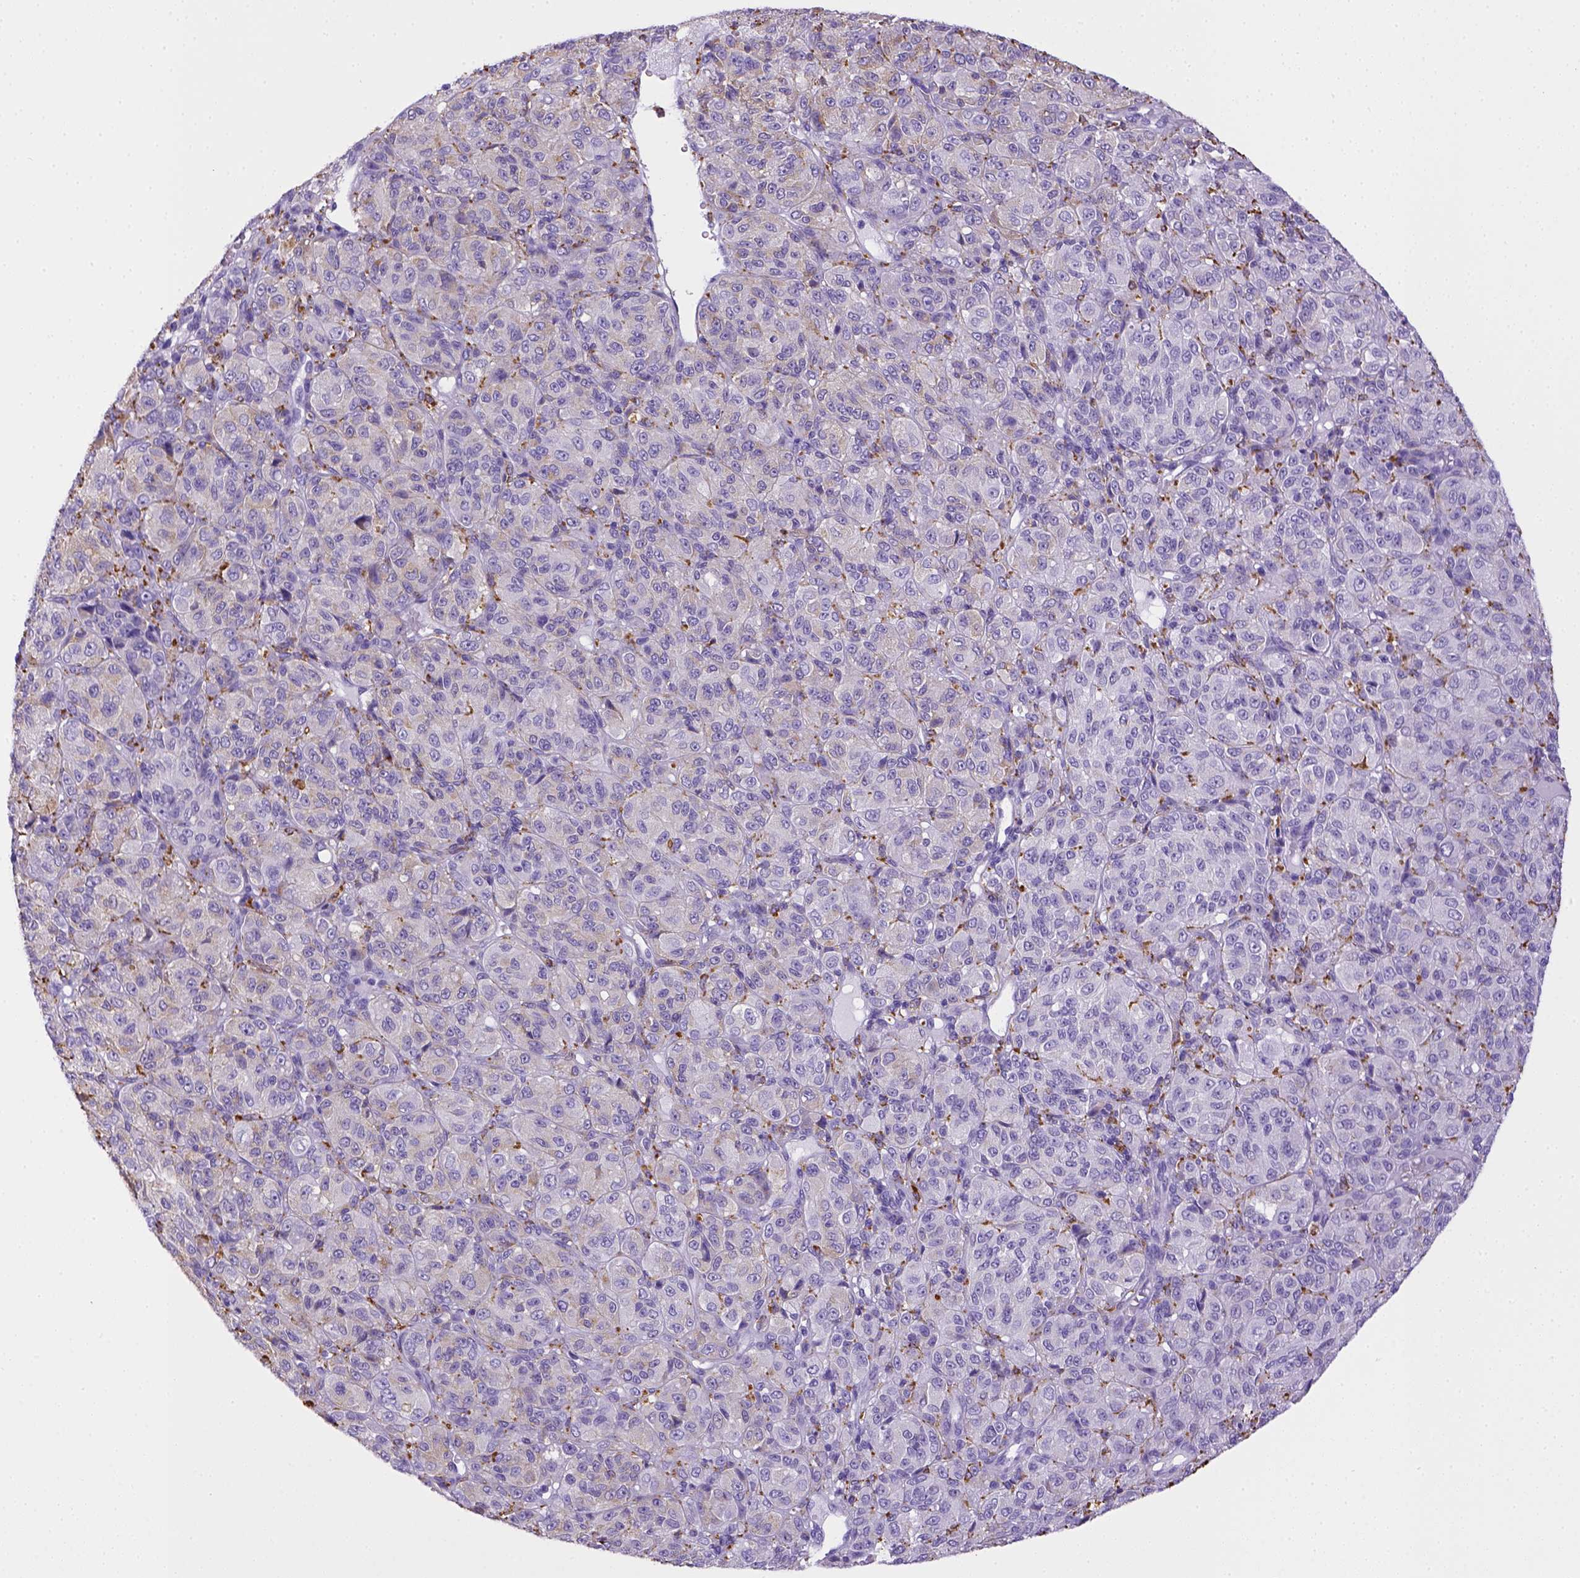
{"staining": {"intensity": "negative", "quantity": "none", "location": "none"}, "tissue": "melanoma", "cell_type": "Tumor cells", "image_type": "cancer", "snomed": [{"axis": "morphology", "description": "Malignant melanoma, Metastatic site"}, {"axis": "topography", "description": "Brain"}], "caption": "A high-resolution photomicrograph shows immunohistochemistry staining of melanoma, which shows no significant staining in tumor cells. (IHC, brightfield microscopy, high magnification).", "gene": "CD68", "patient": {"sex": "female", "age": 56}}